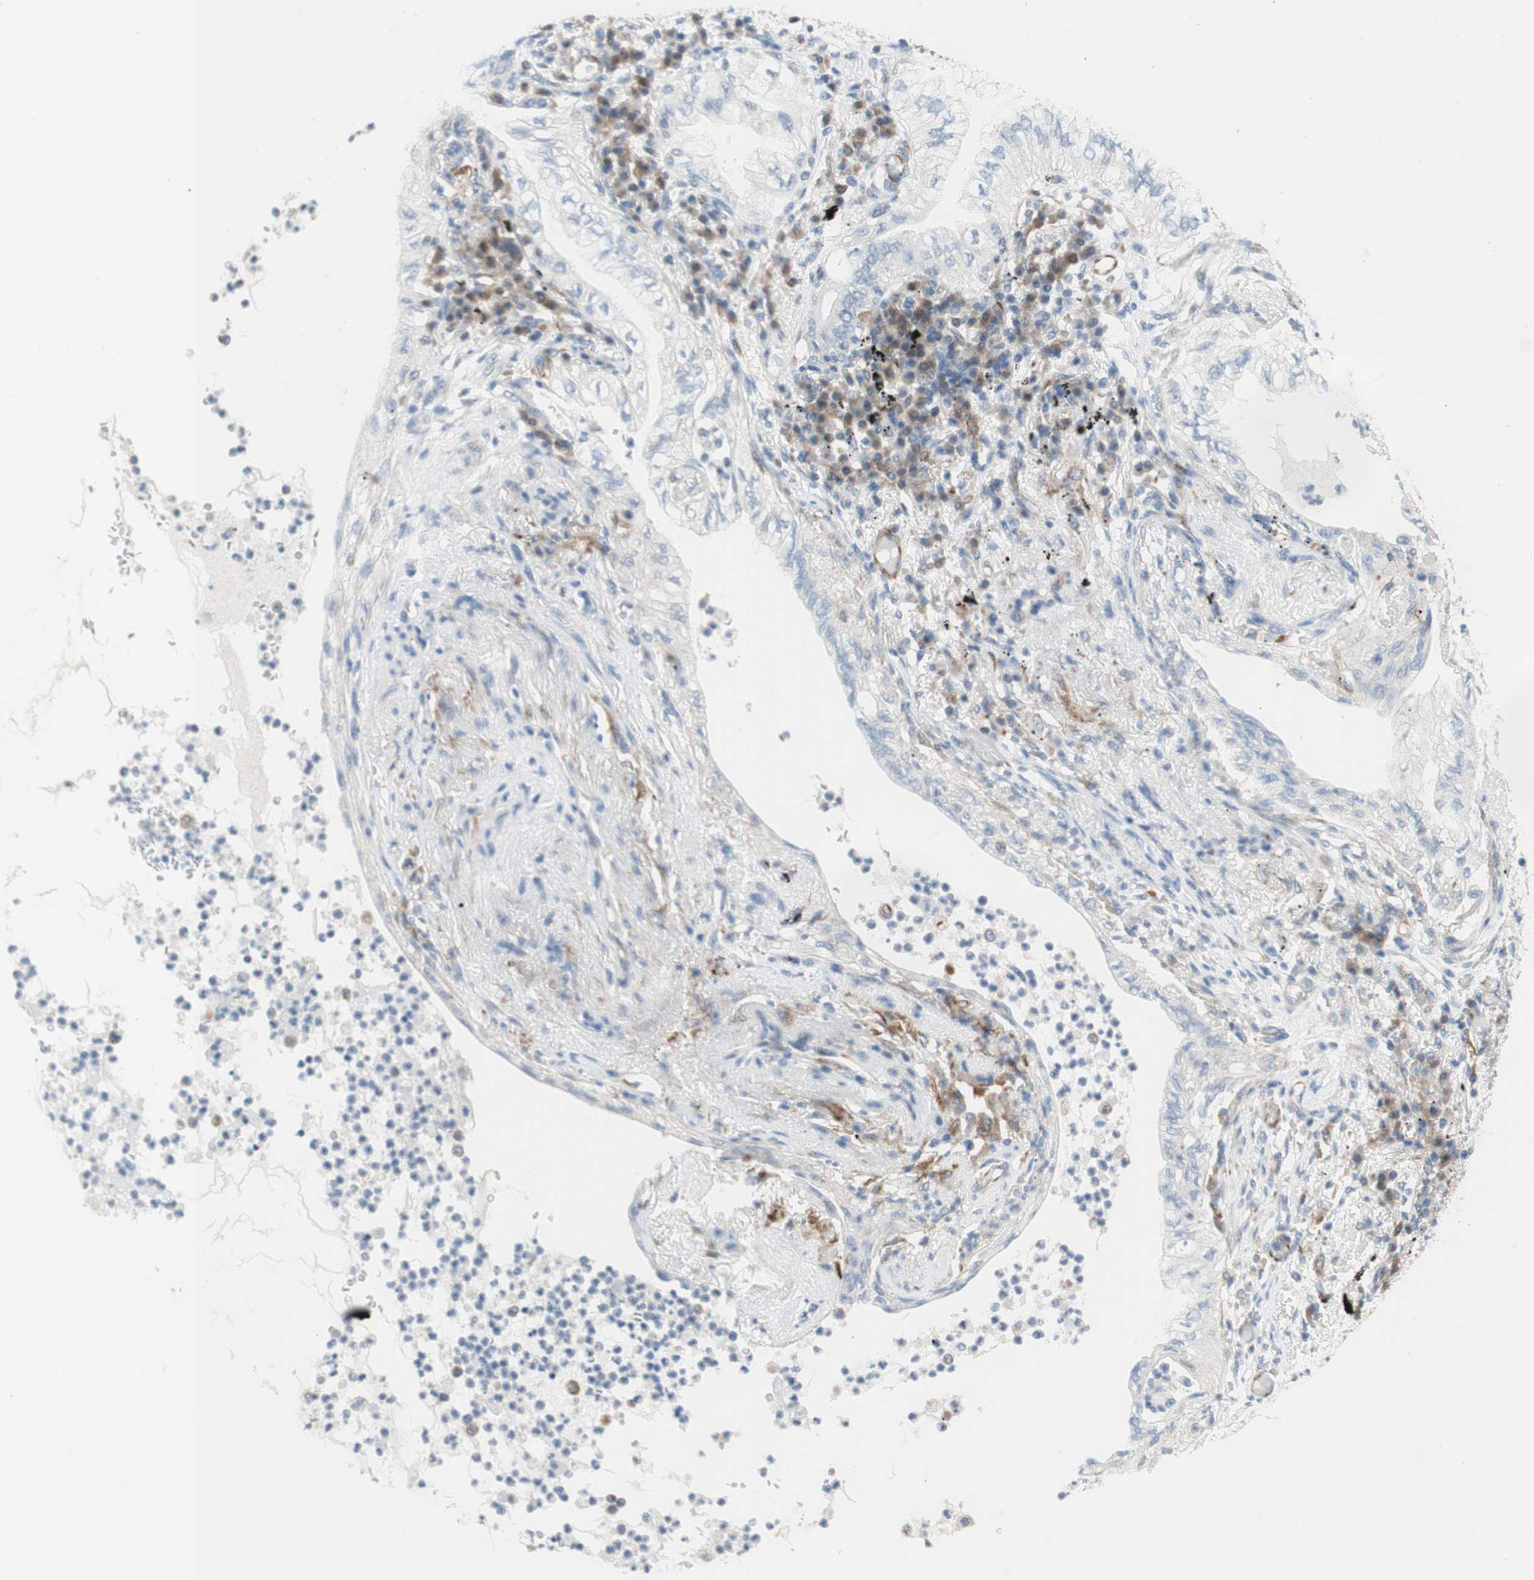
{"staining": {"intensity": "negative", "quantity": "none", "location": "none"}, "tissue": "lung cancer", "cell_type": "Tumor cells", "image_type": "cancer", "snomed": [{"axis": "morphology", "description": "Normal tissue, NOS"}, {"axis": "morphology", "description": "Adenocarcinoma, NOS"}, {"axis": "topography", "description": "Bronchus"}, {"axis": "topography", "description": "Lung"}], "caption": "This is a photomicrograph of immunohistochemistry (IHC) staining of lung cancer, which shows no positivity in tumor cells.", "gene": "POU2AF1", "patient": {"sex": "female", "age": 70}}